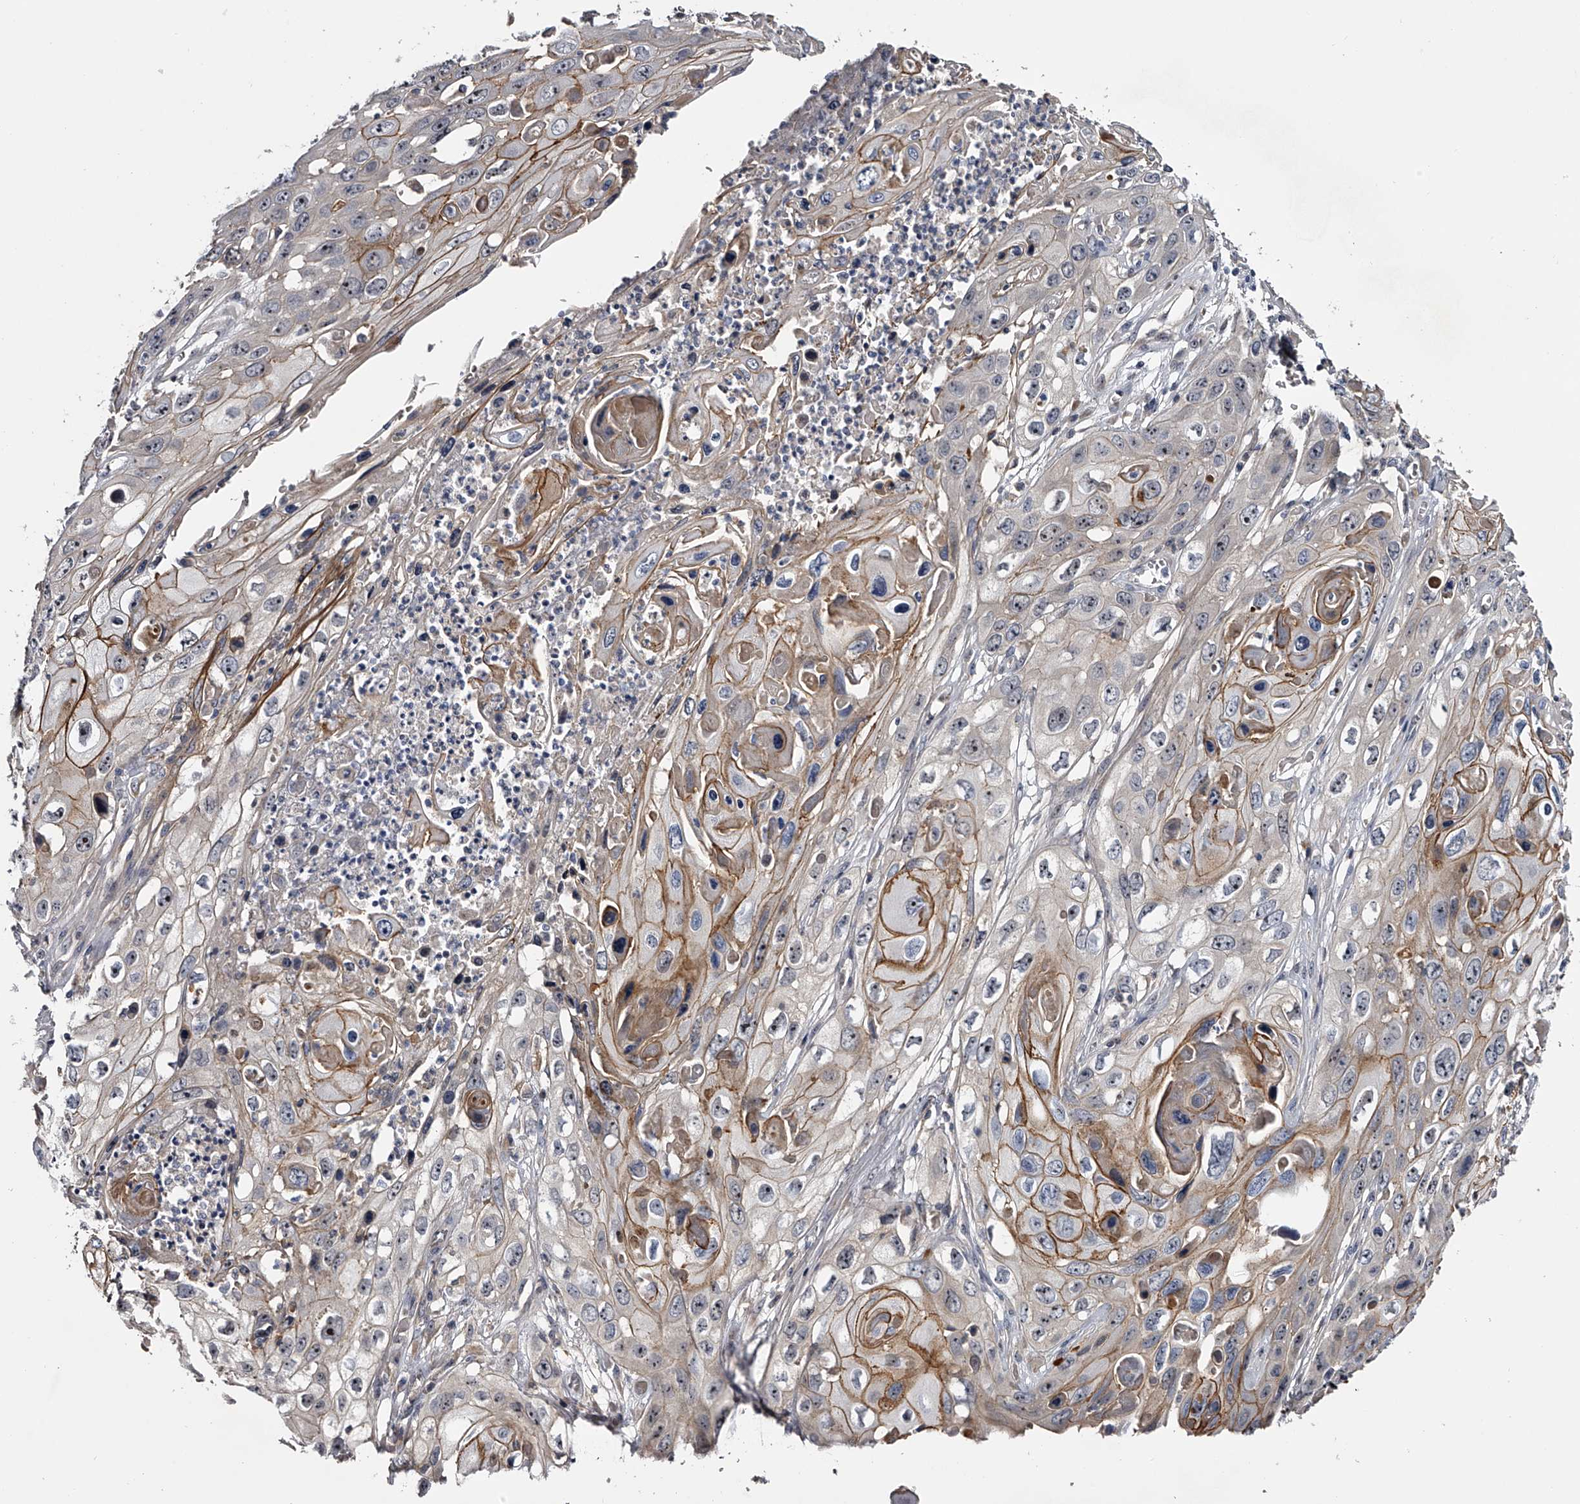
{"staining": {"intensity": "moderate", "quantity": "25%-75%", "location": "cytoplasmic/membranous,nuclear"}, "tissue": "skin cancer", "cell_type": "Tumor cells", "image_type": "cancer", "snomed": [{"axis": "morphology", "description": "Squamous cell carcinoma, NOS"}, {"axis": "topography", "description": "Skin"}], "caption": "Tumor cells demonstrate medium levels of moderate cytoplasmic/membranous and nuclear expression in approximately 25%-75% of cells in skin cancer (squamous cell carcinoma).", "gene": "MDN1", "patient": {"sex": "male", "age": 55}}